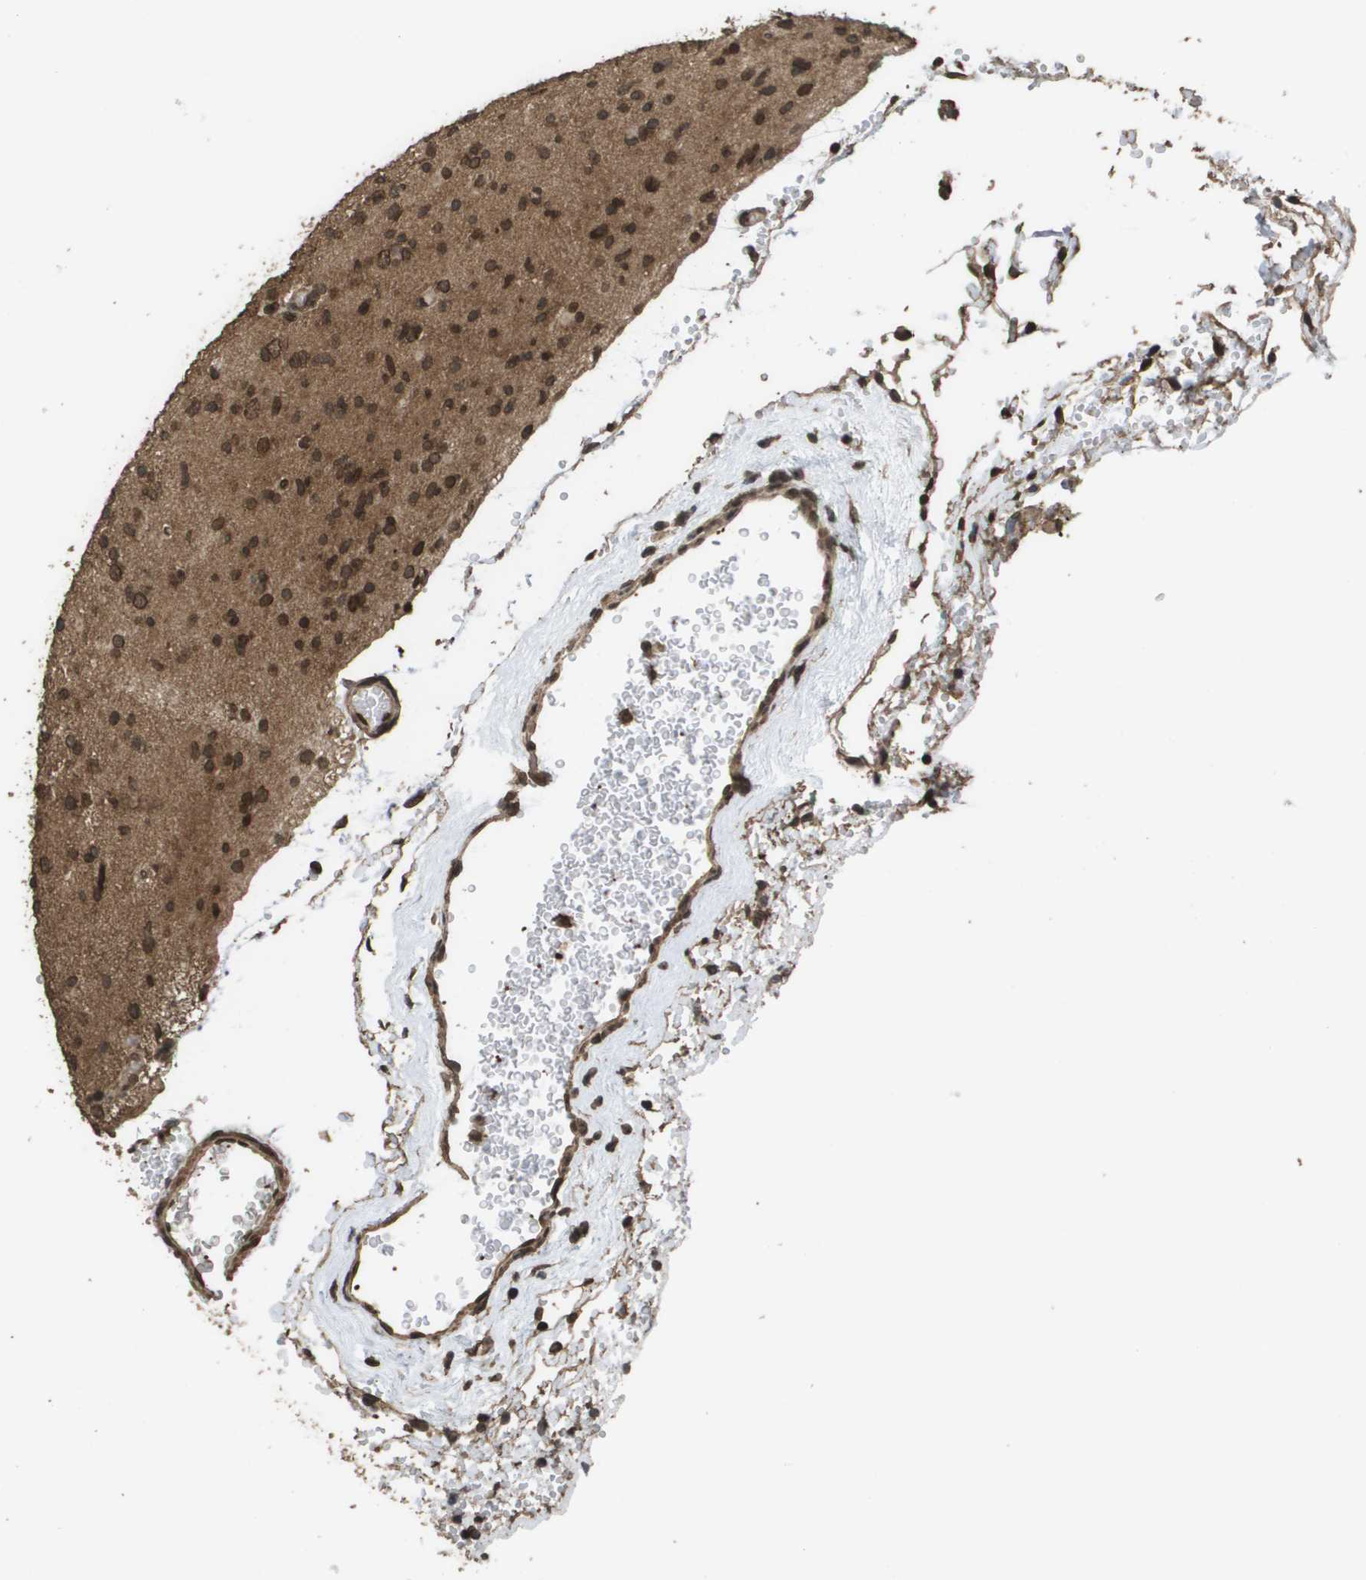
{"staining": {"intensity": "strong", "quantity": ">75%", "location": "cytoplasmic/membranous,nuclear"}, "tissue": "glioma", "cell_type": "Tumor cells", "image_type": "cancer", "snomed": [{"axis": "morphology", "description": "Glioma, malignant, Low grade"}, {"axis": "topography", "description": "Brain"}], "caption": "The micrograph displays immunohistochemical staining of malignant glioma (low-grade). There is strong cytoplasmic/membranous and nuclear staining is seen in about >75% of tumor cells.", "gene": "AXIN2", "patient": {"sex": "female", "age": 22}}